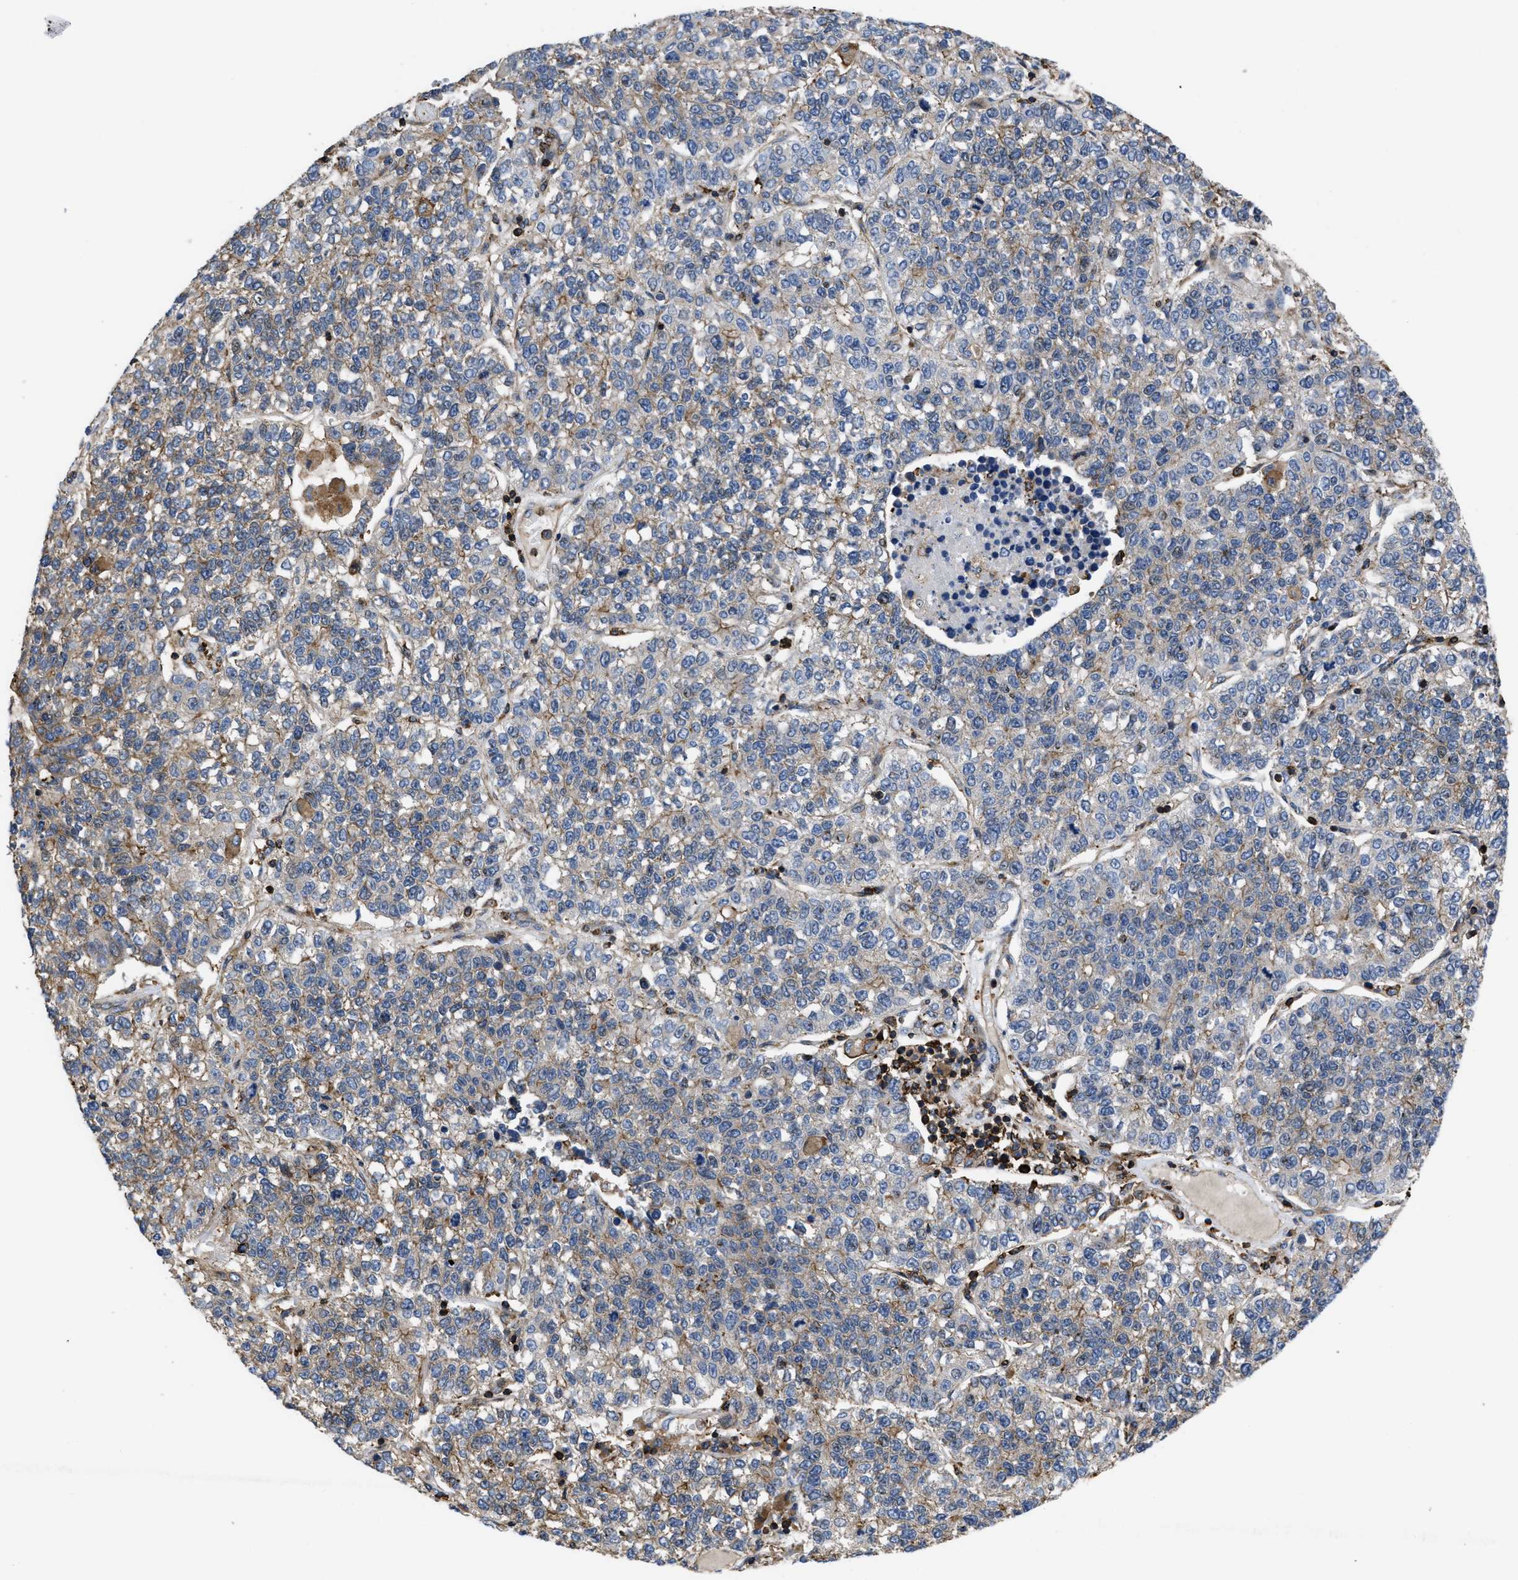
{"staining": {"intensity": "weak", "quantity": "25%-75%", "location": "cytoplasmic/membranous"}, "tissue": "lung cancer", "cell_type": "Tumor cells", "image_type": "cancer", "snomed": [{"axis": "morphology", "description": "Adenocarcinoma, NOS"}, {"axis": "topography", "description": "Lung"}], "caption": "Weak cytoplasmic/membranous expression is identified in approximately 25%-75% of tumor cells in adenocarcinoma (lung).", "gene": "SCUBE2", "patient": {"sex": "male", "age": 49}}